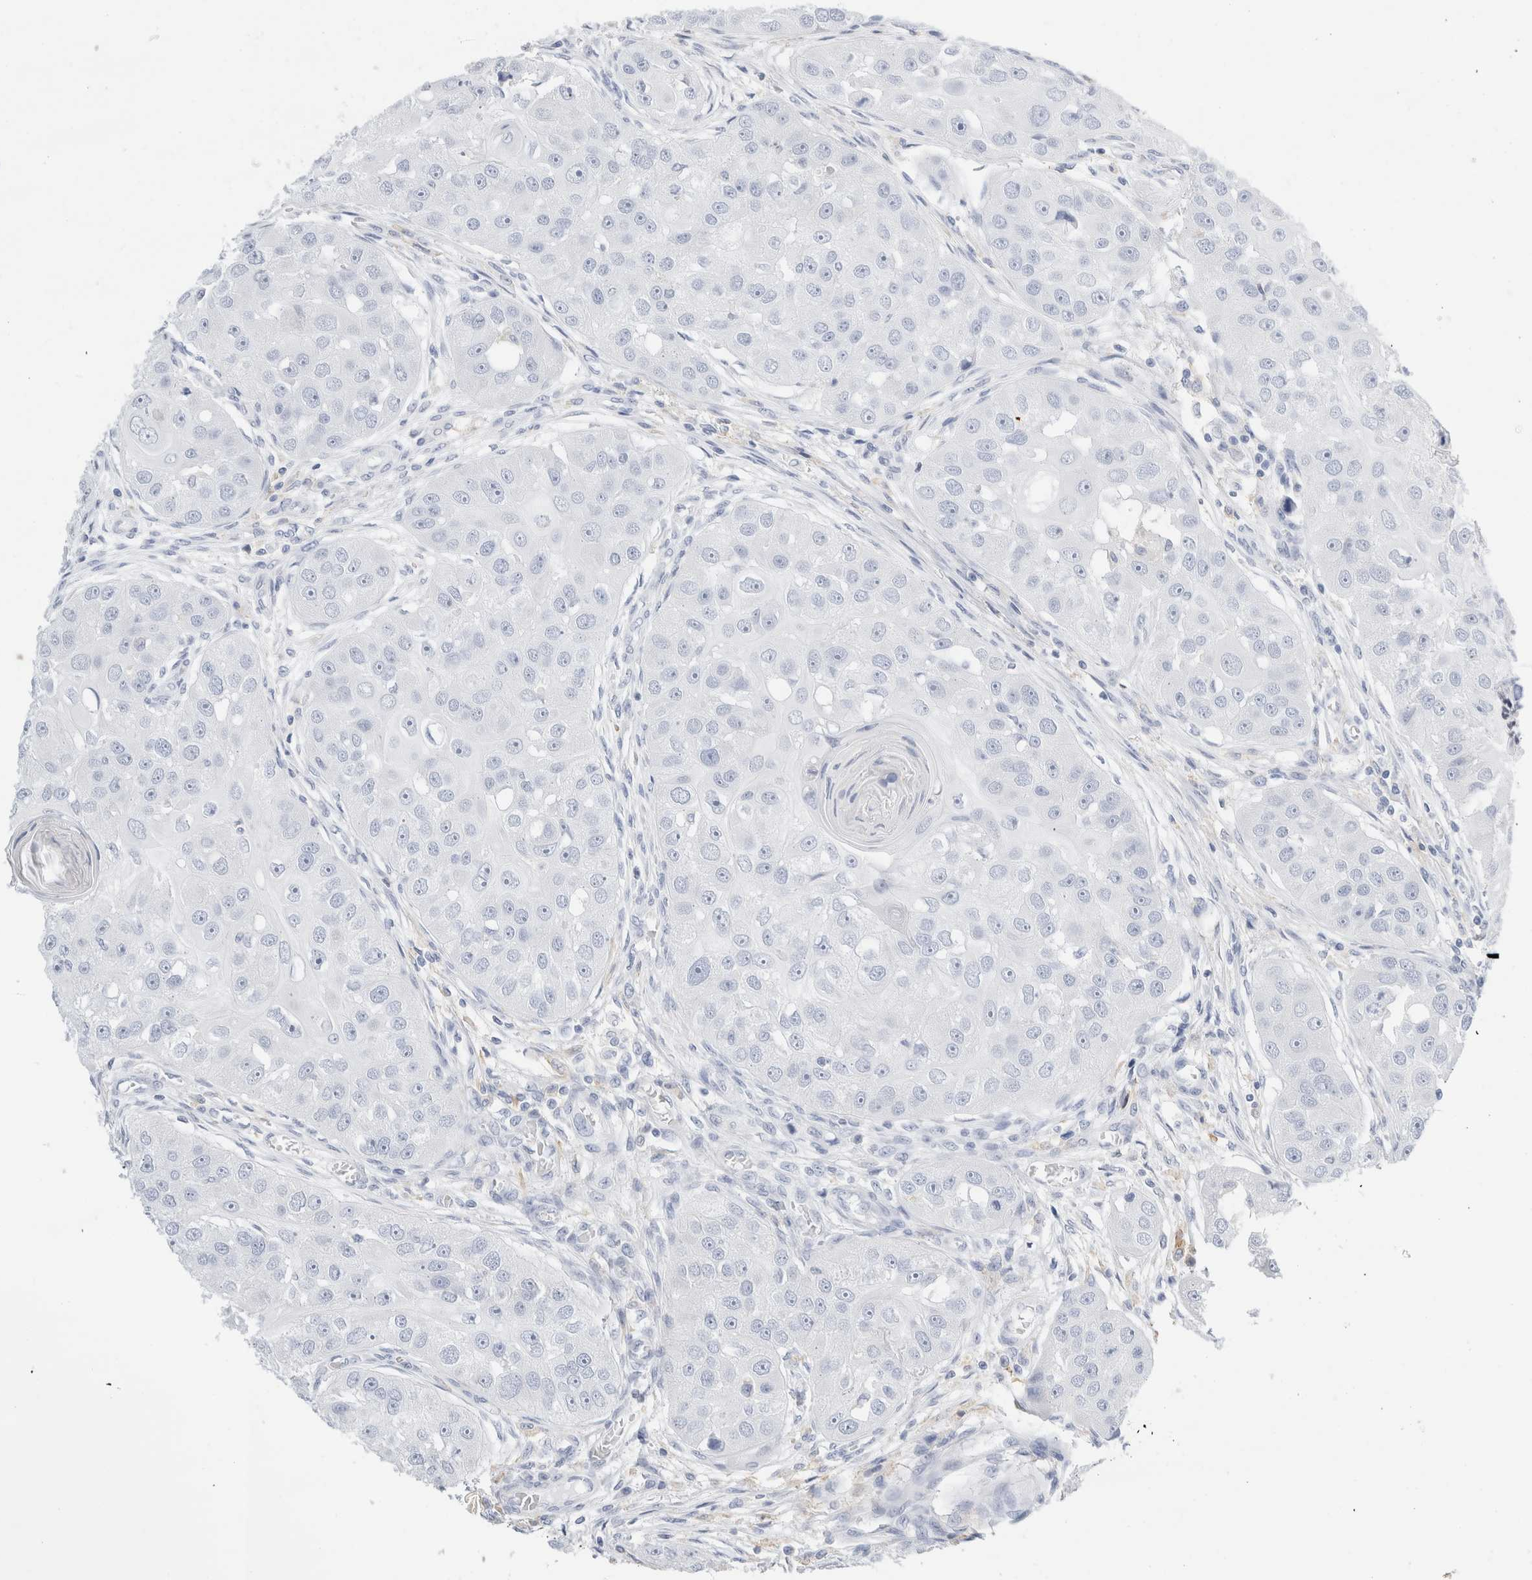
{"staining": {"intensity": "negative", "quantity": "none", "location": "none"}, "tissue": "head and neck cancer", "cell_type": "Tumor cells", "image_type": "cancer", "snomed": [{"axis": "morphology", "description": "Normal tissue, NOS"}, {"axis": "morphology", "description": "Squamous cell carcinoma, NOS"}, {"axis": "topography", "description": "Skeletal muscle"}, {"axis": "topography", "description": "Head-Neck"}], "caption": "There is no significant positivity in tumor cells of squamous cell carcinoma (head and neck).", "gene": "ADAM30", "patient": {"sex": "male", "age": 51}}